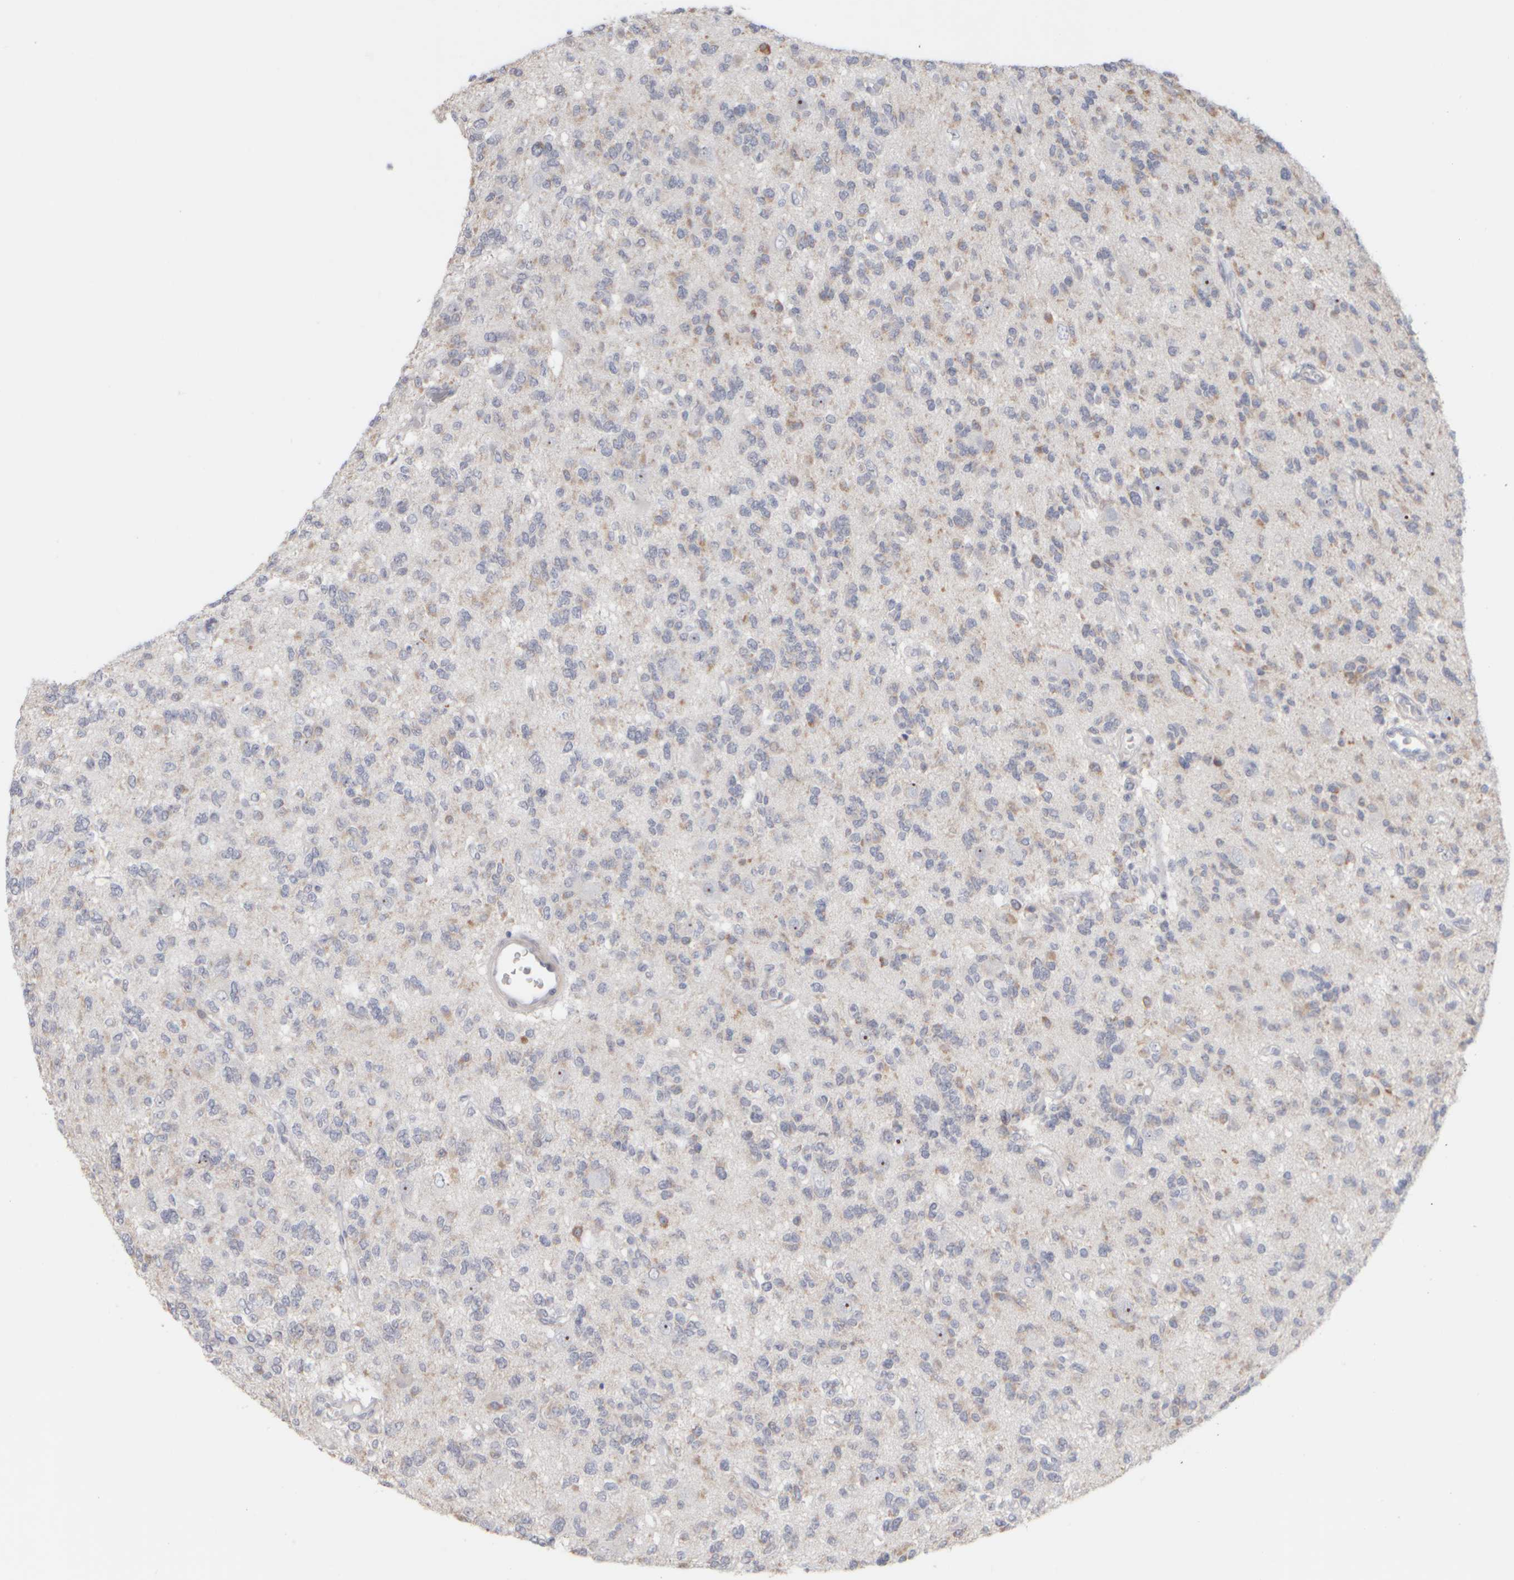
{"staining": {"intensity": "moderate", "quantity": "<25%", "location": "nuclear"}, "tissue": "glioma", "cell_type": "Tumor cells", "image_type": "cancer", "snomed": [{"axis": "morphology", "description": "Glioma, malignant, Low grade"}, {"axis": "topography", "description": "Brain"}], "caption": "A high-resolution micrograph shows immunohistochemistry staining of glioma, which reveals moderate nuclear positivity in about <25% of tumor cells.", "gene": "DCXR", "patient": {"sex": "male", "age": 38}}